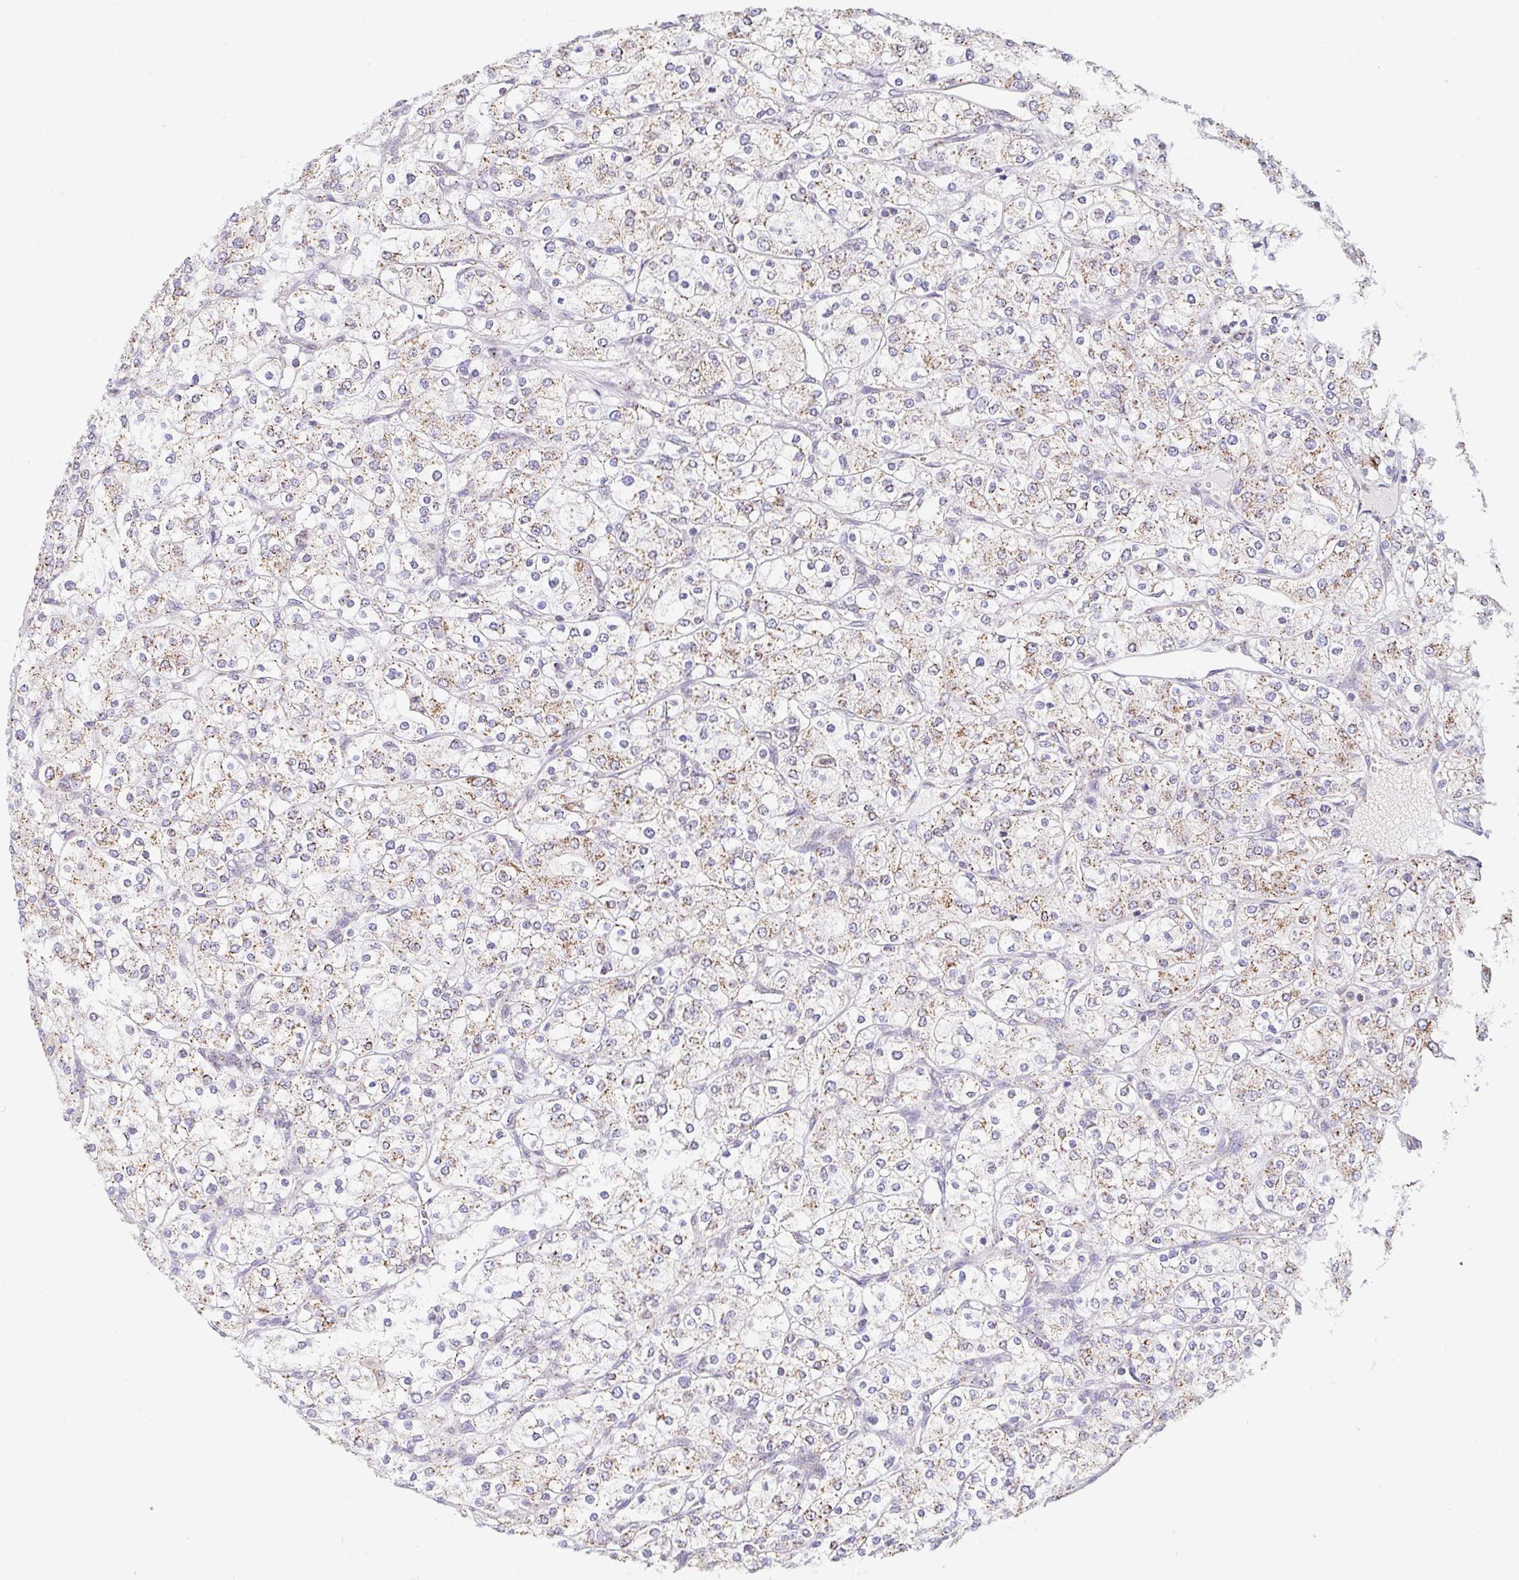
{"staining": {"intensity": "moderate", "quantity": ">75%", "location": "cytoplasmic/membranous"}, "tissue": "renal cancer", "cell_type": "Tumor cells", "image_type": "cancer", "snomed": [{"axis": "morphology", "description": "Adenocarcinoma, NOS"}, {"axis": "topography", "description": "Kidney"}], "caption": "A high-resolution histopathology image shows immunohistochemistry (IHC) staining of renal cancer (adenocarcinoma), which exhibits moderate cytoplasmic/membranous staining in about >75% of tumor cells.", "gene": "PROSER3", "patient": {"sex": "male", "age": 80}}